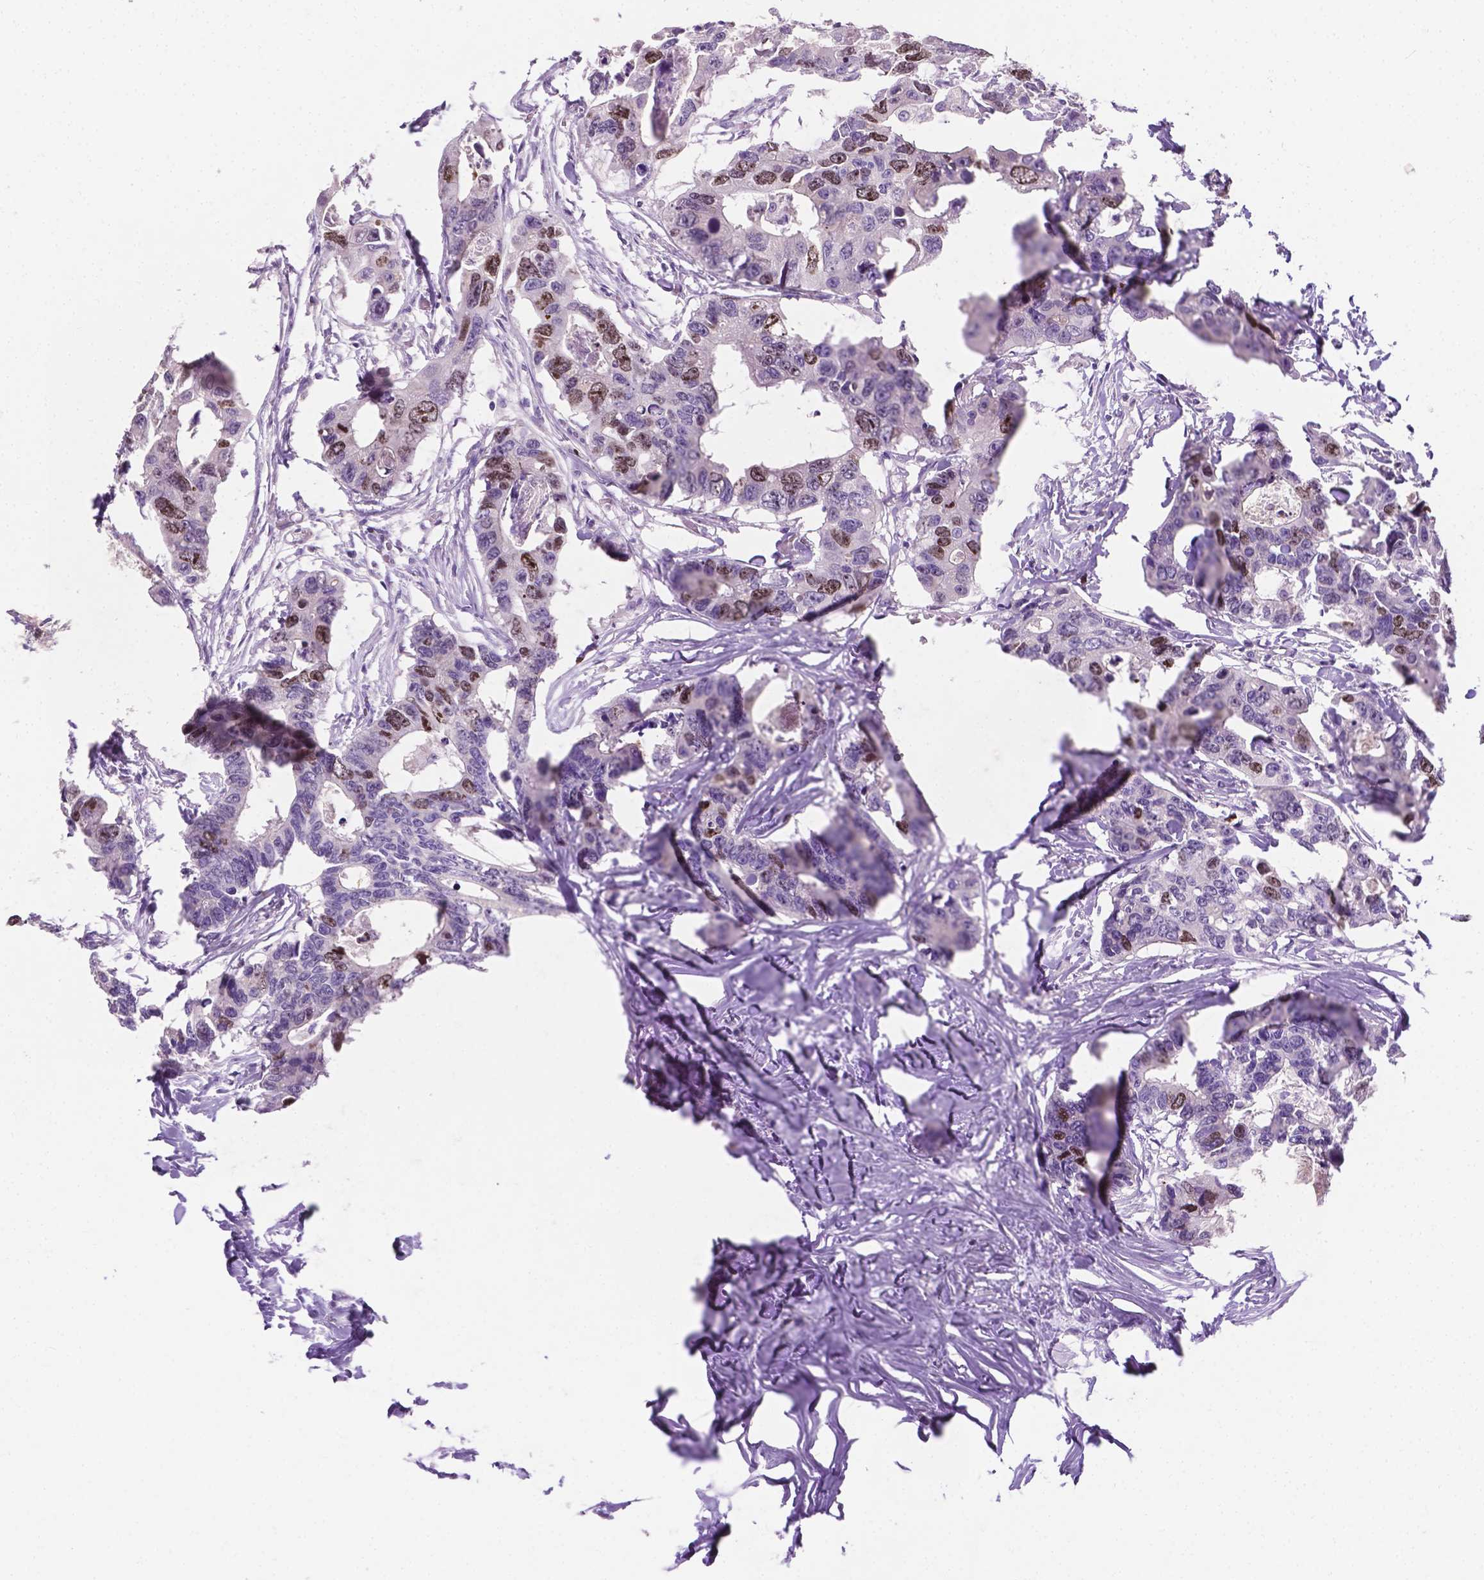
{"staining": {"intensity": "moderate", "quantity": "25%-75%", "location": "nuclear"}, "tissue": "colorectal cancer", "cell_type": "Tumor cells", "image_type": "cancer", "snomed": [{"axis": "morphology", "description": "Adenocarcinoma, NOS"}, {"axis": "topography", "description": "Rectum"}], "caption": "There is medium levels of moderate nuclear staining in tumor cells of colorectal cancer, as demonstrated by immunohistochemical staining (brown color).", "gene": "SIAH2", "patient": {"sex": "male", "age": 57}}